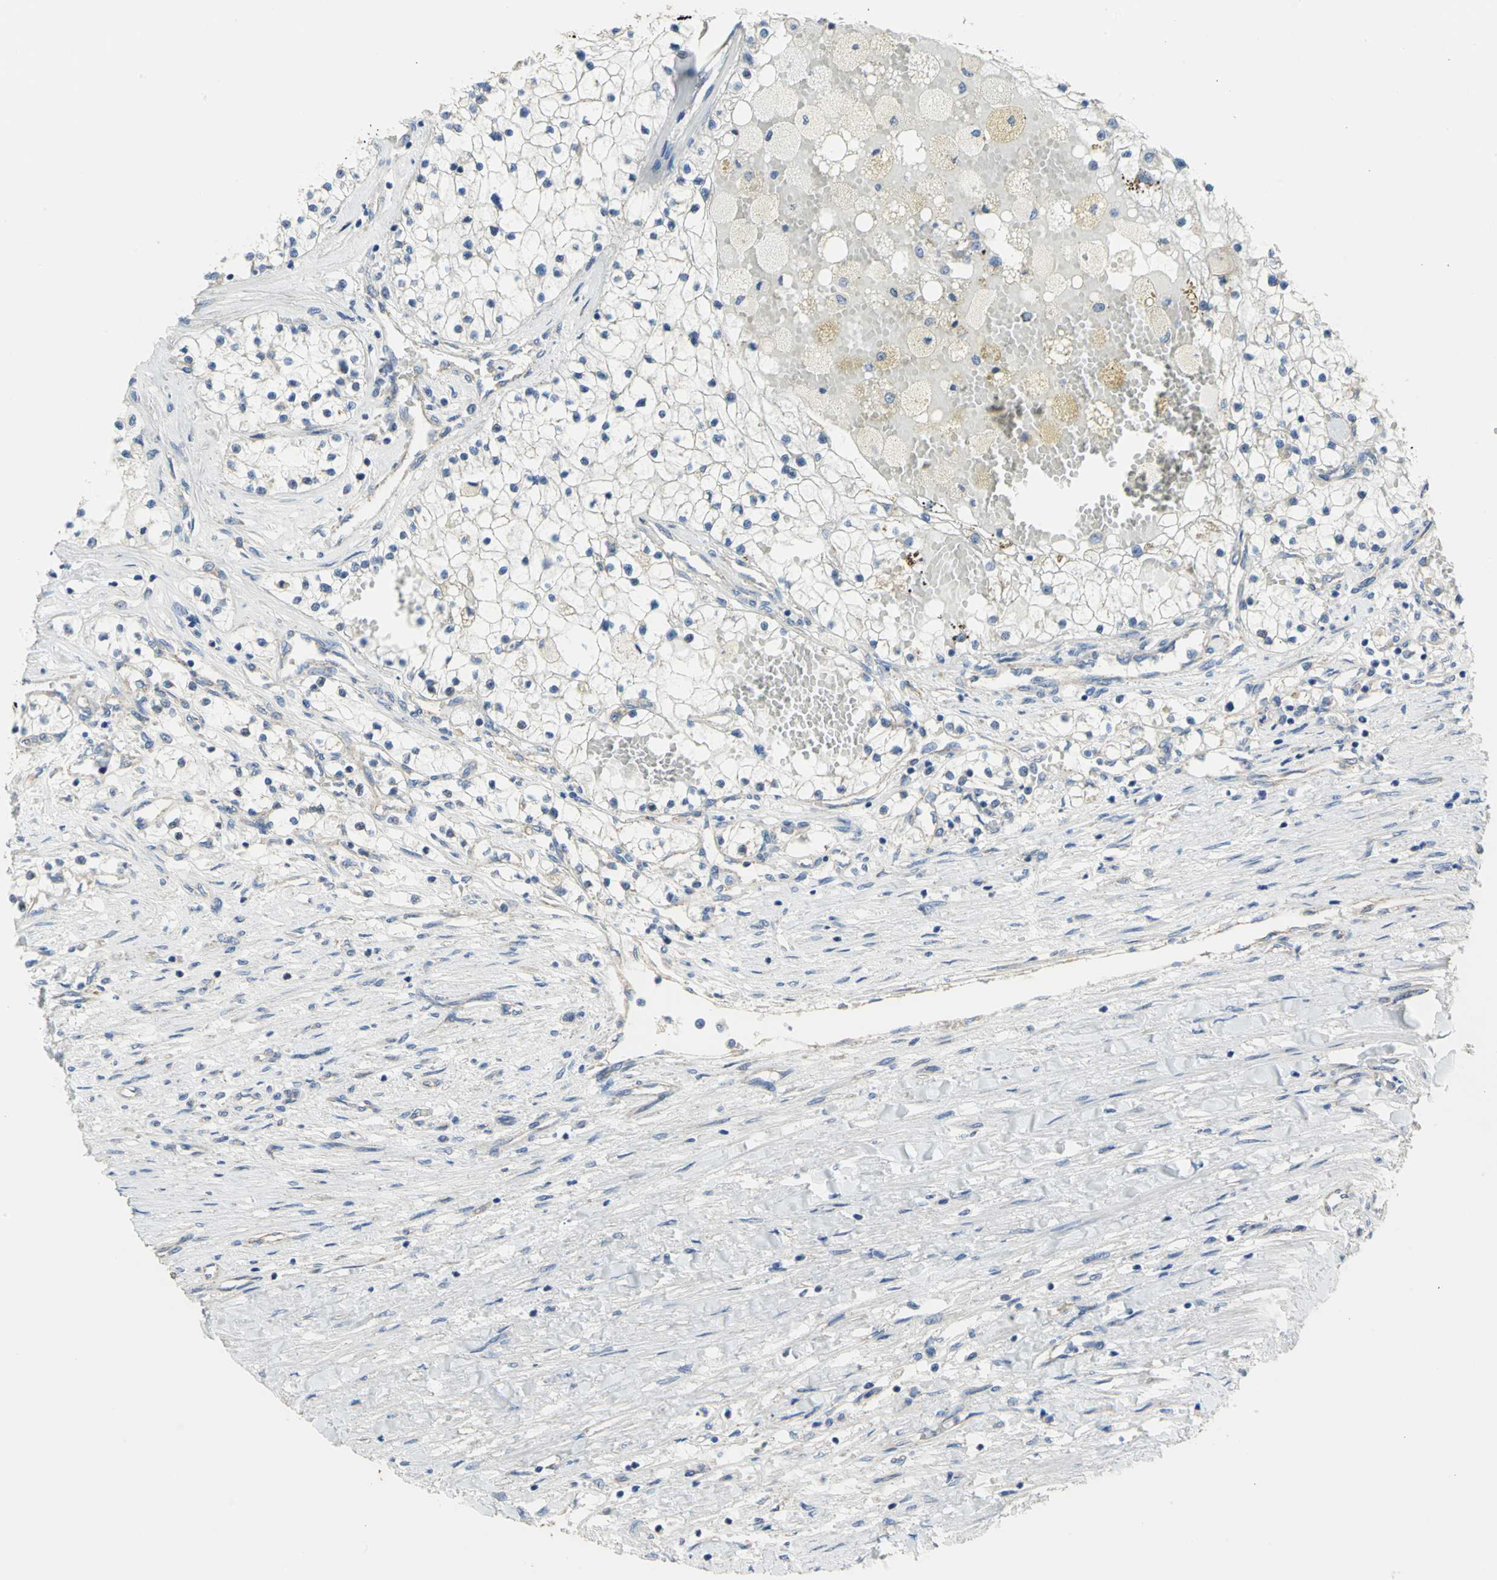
{"staining": {"intensity": "negative", "quantity": "none", "location": "none"}, "tissue": "renal cancer", "cell_type": "Tumor cells", "image_type": "cancer", "snomed": [{"axis": "morphology", "description": "Adenocarcinoma, NOS"}, {"axis": "topography", "description": "Kidney"}], "caption": "Human renal cancer (adenocarcinoma) stained for a protein using immunohistochemistry shows no staining in tumor cells.", "gene": "HTR1F", "patient": {"sex": "male", "age": 68}}